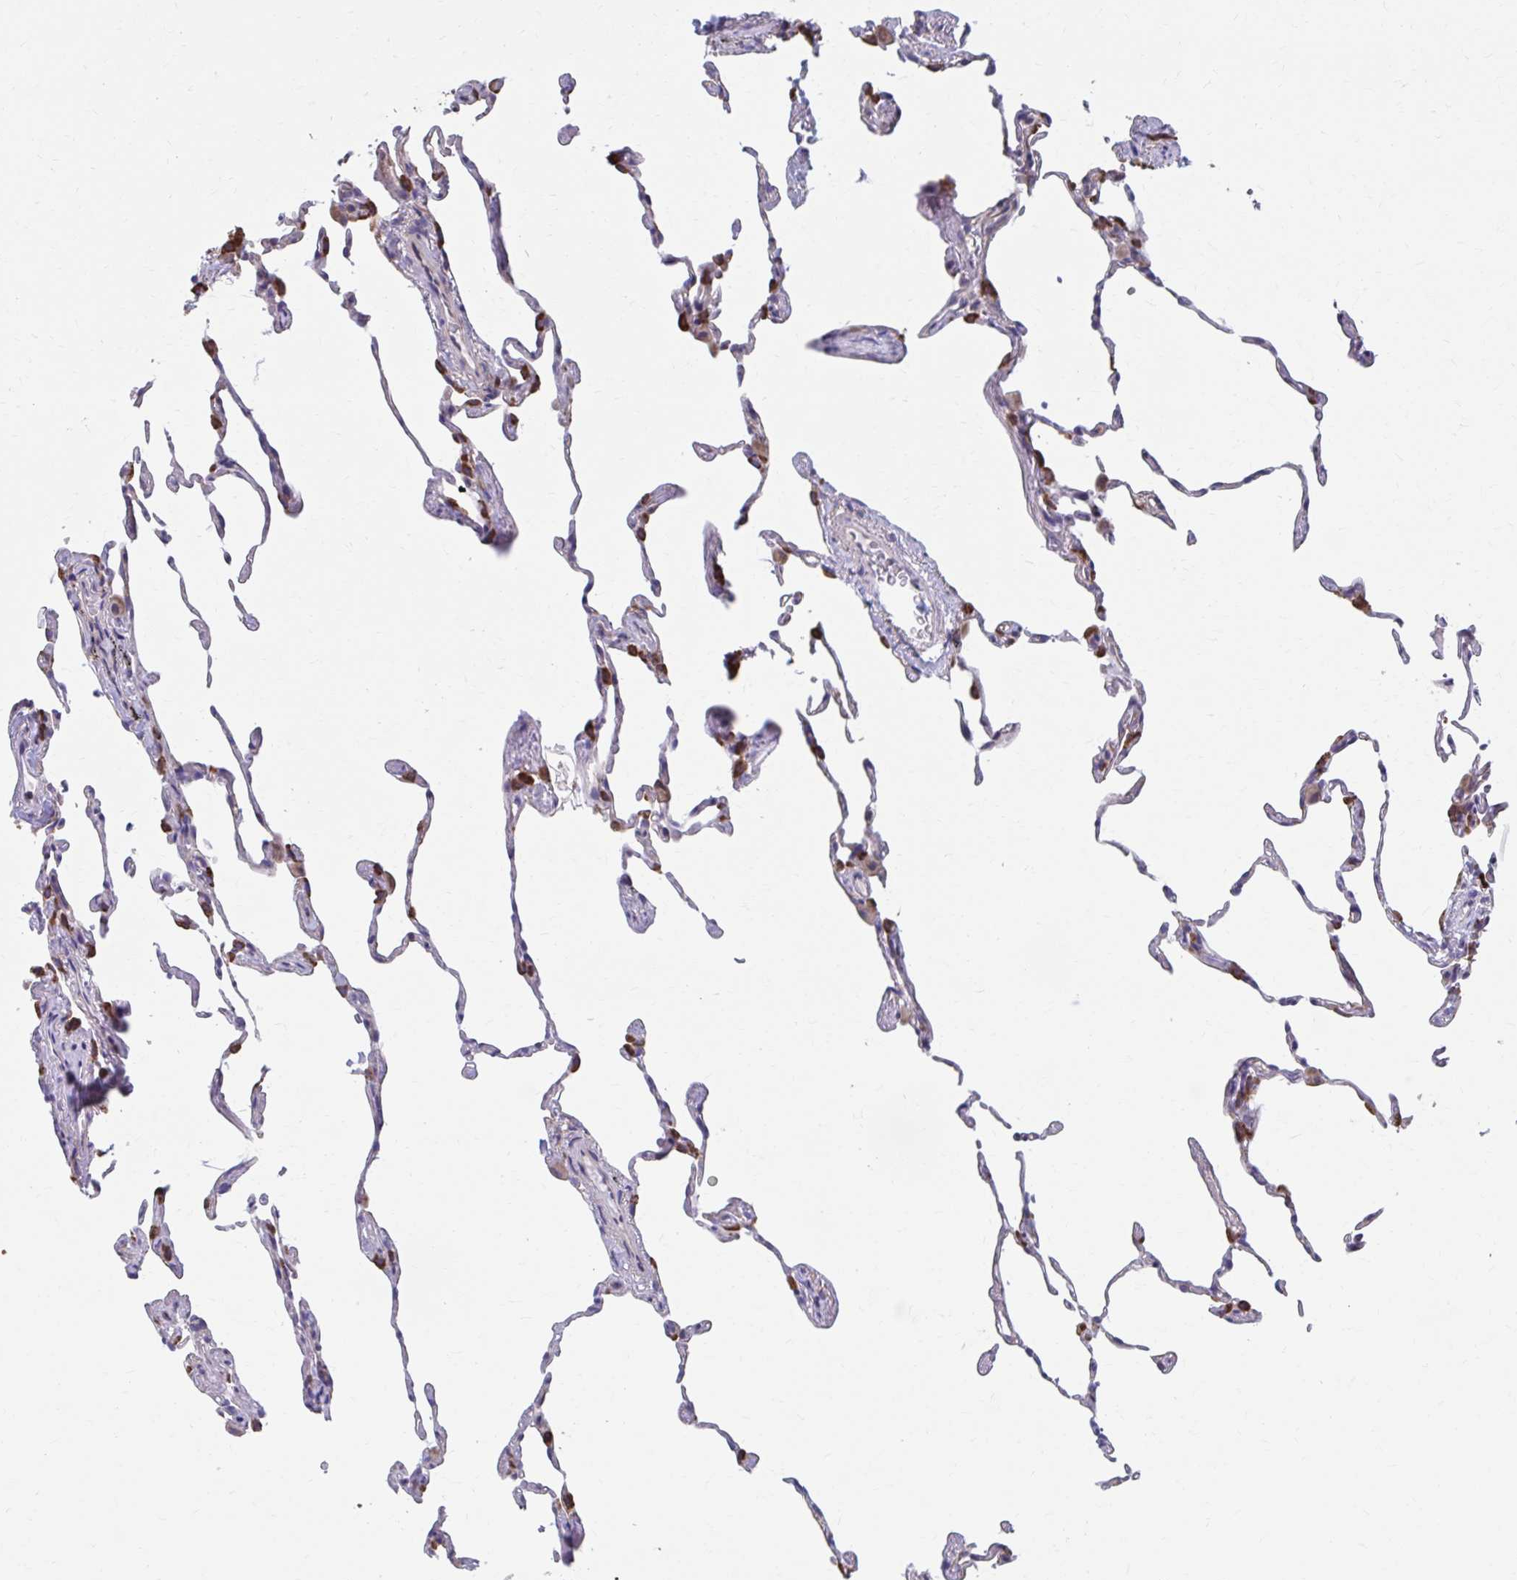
{"staining": {"intensity": "negative", "quantity": "none", "location": "none"}, "tissue": "lung", "cell_type": "Alveolar cells", "image_type": "normal", "snomed": [{"axis": "morphology", "description": "Normal tissue, NOS"}, {"axis": "topography", "description": "Lung"}], "caption": "Immunohistochemistry (IHC) micrograph of benign lung: lung stained with DAB (3,3'-diaminobenzidine) exhibits no significant protein expression in alveolar cells.", "gene": "FKBP2", "patient": {"sex": "female", "age": 57}}